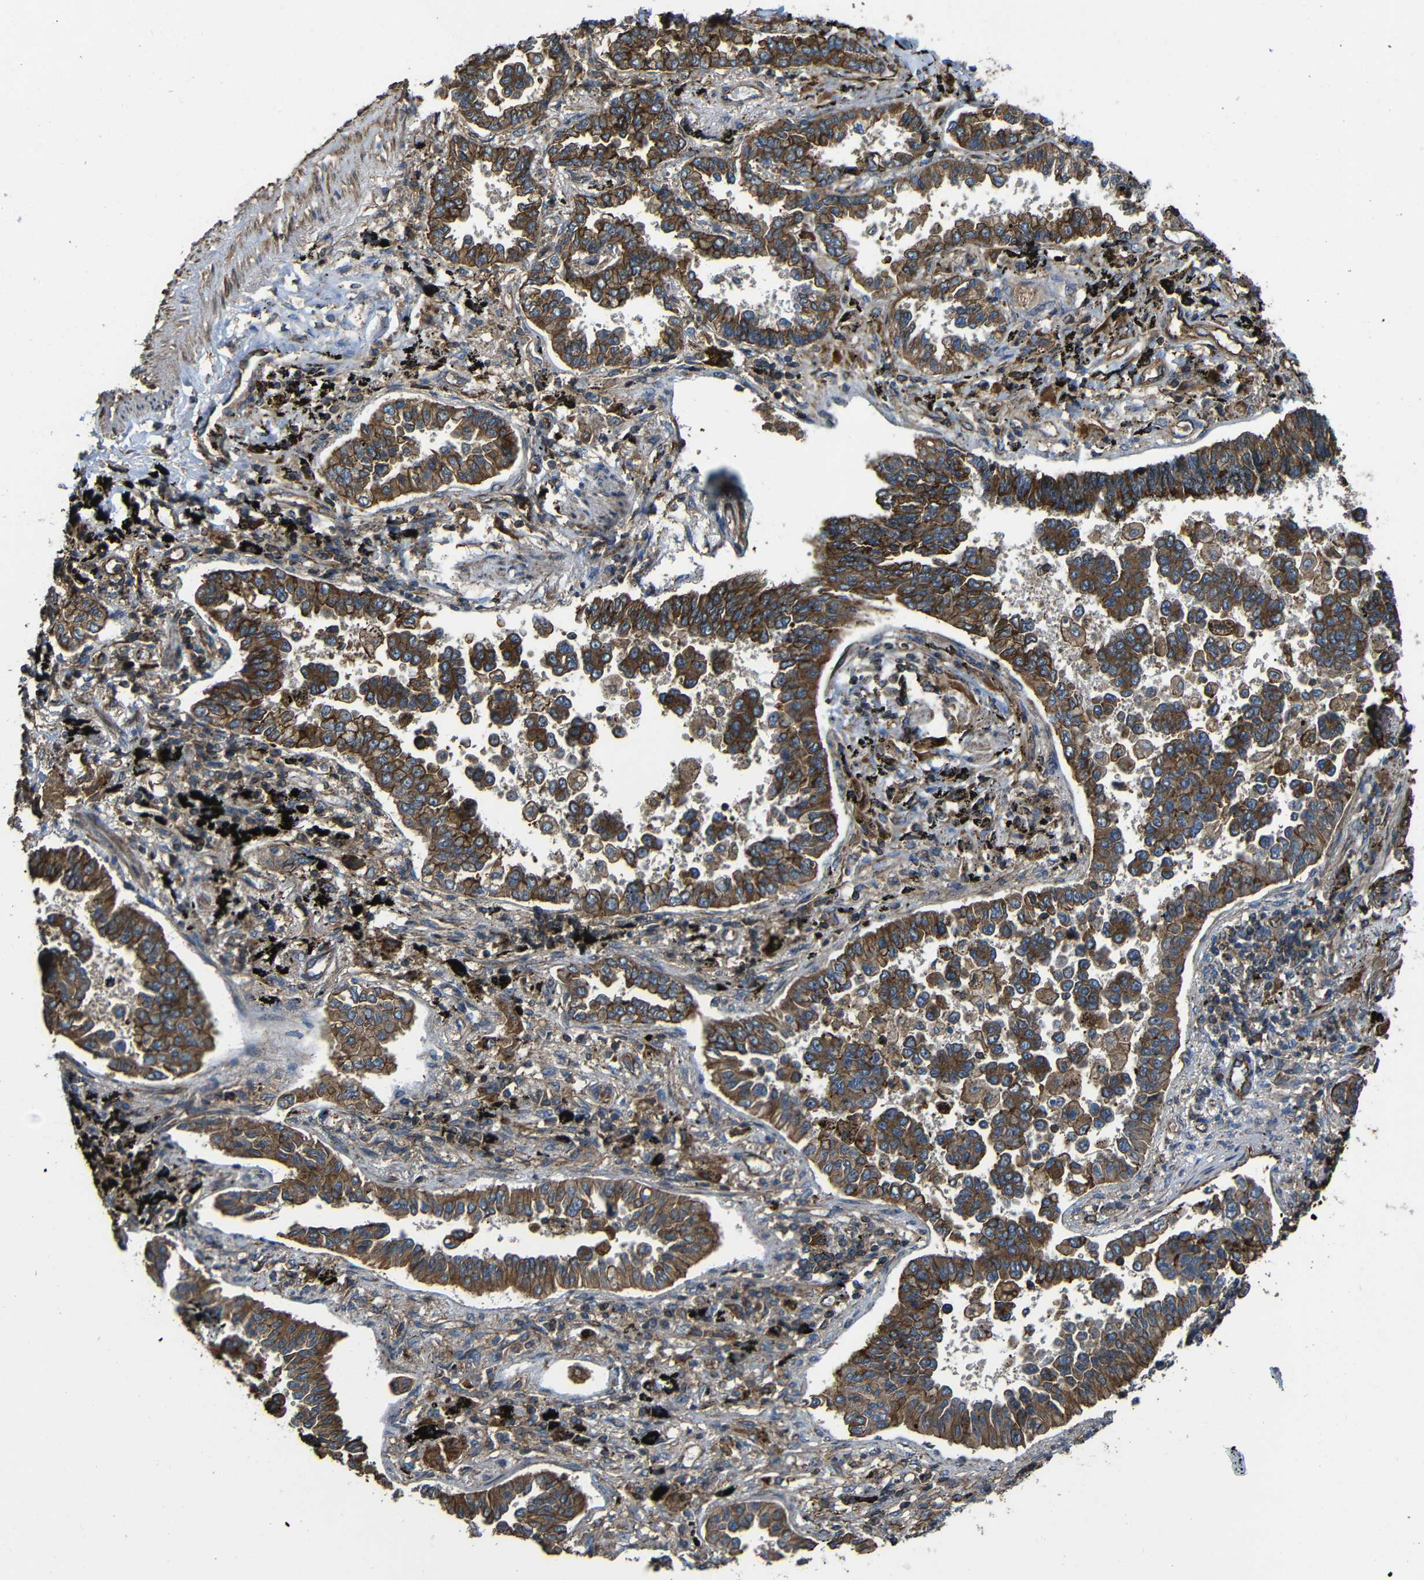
{"staining": {"intensity": "moderate", "quantity": ">75%", "location": "cytoplasmic/membranous"}, "tissue": "lung cancer", "cell_type": "Tumor cells", "image_type": "cancer", "snomed": [{"axis": "morphology", "description": "Normal tissue, NOS"}, {"axis": "morphology", "description": "Adenocarcinoma, NOS"}, {"axis": "topography", "description": "Lung"}], "caption": "The photomicrograph displays a brown stain indicating the presence of a protein in the cytoplasmic/membranous of tumor cells in lung adenocarcinoma.", "gene": "PTCH1", "patient": {"sex": "male", "age": 59}}